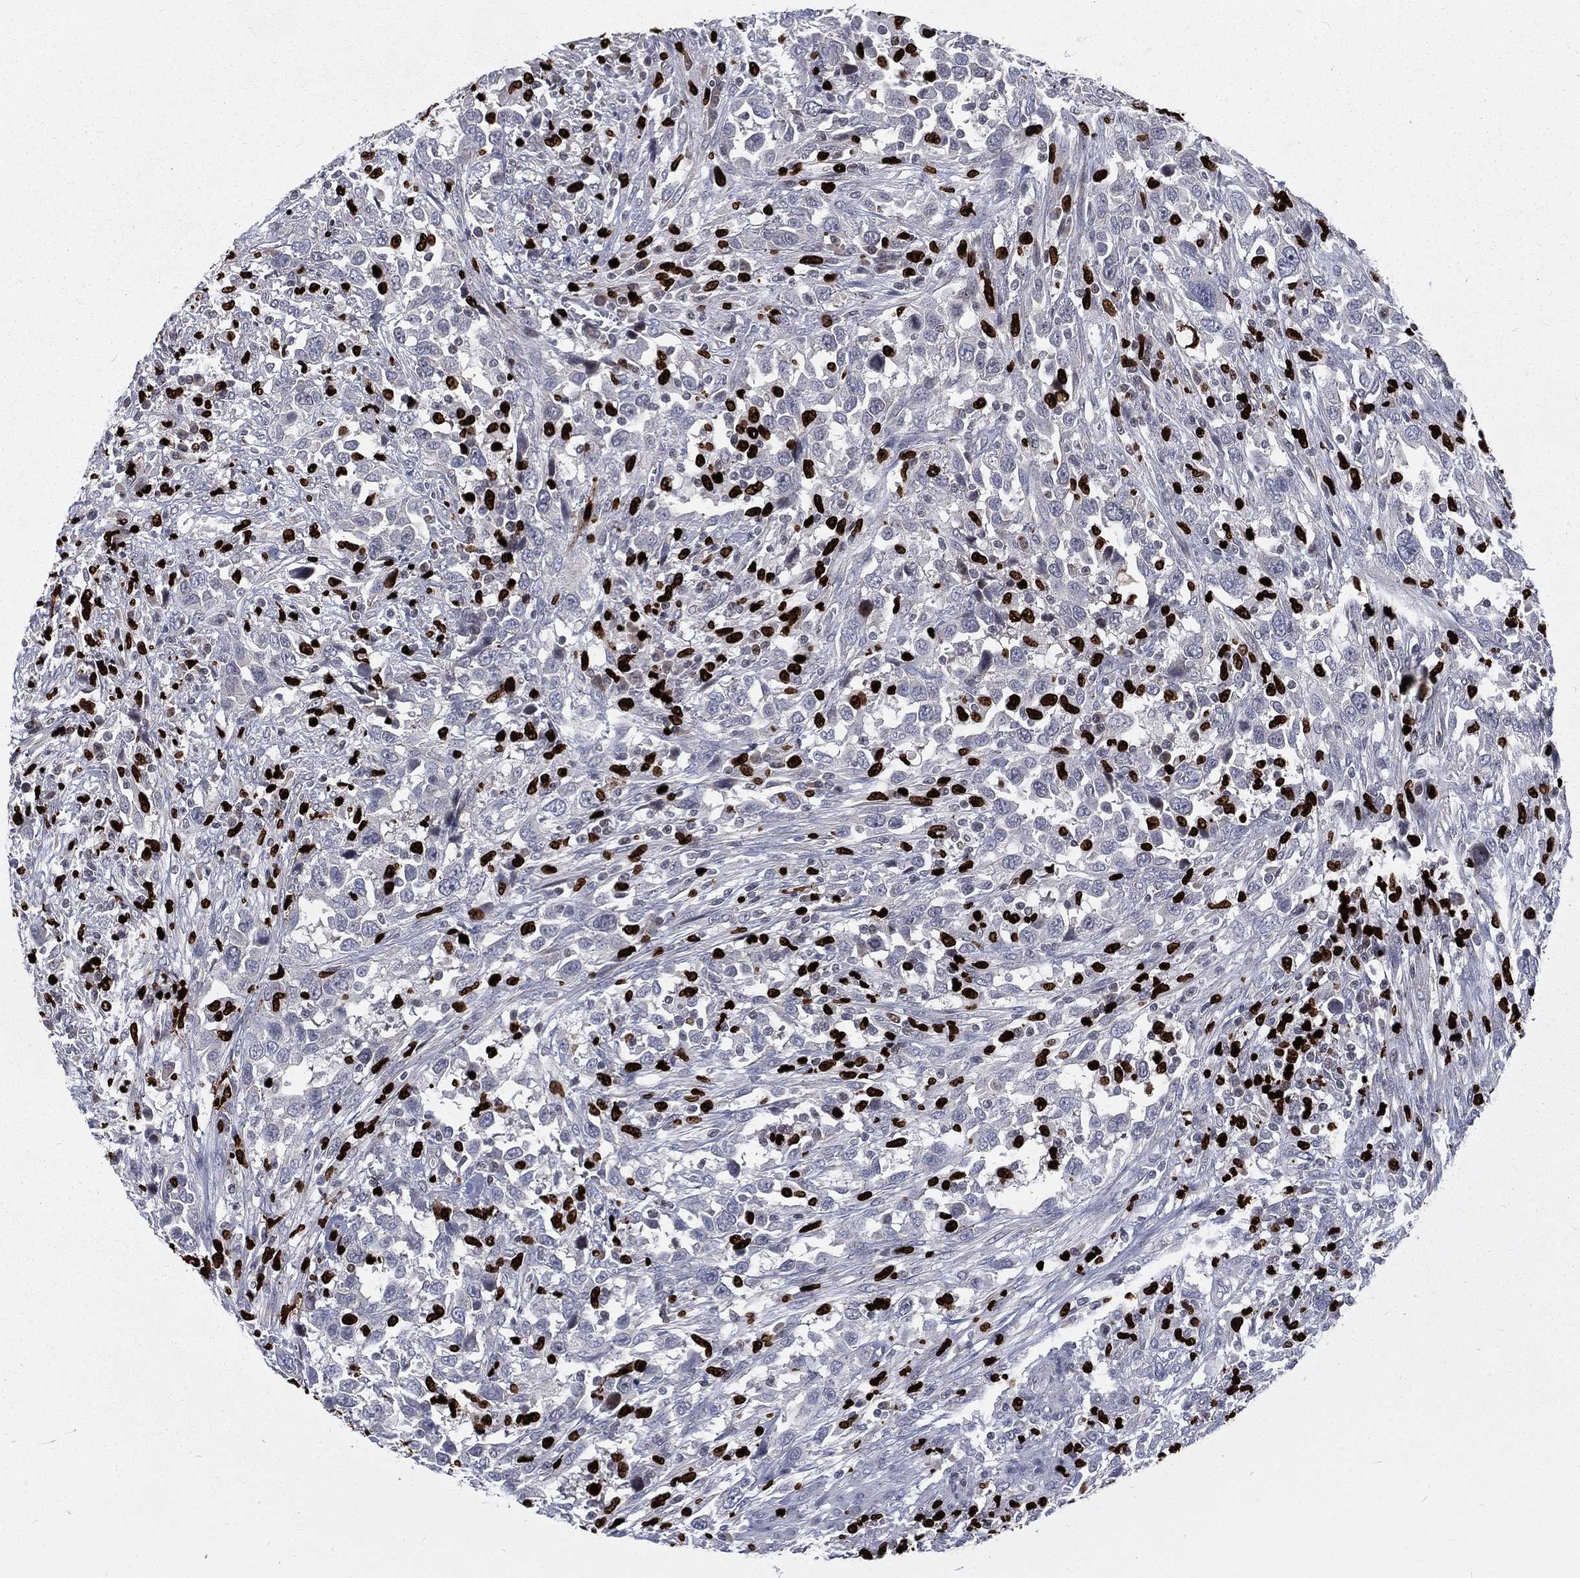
{"staining": {"intensity": "negative", "quantity": "none", "location": "none"}, "tissue": "urothelial cancer", "cell_type": "Tumor cells", "image_type": "cancer", "snomed": [{"axis": "morphology", "description": "Urothelial carcinoma, NOS"}, {"axis": "morphology", "description": "Urothelial carcinoma, High grade"}, {"axis": "topography", "description": "Urinary bladder"}], "caption": "Tumor cells are negative for protein expression in human urothelial cancer. (IHC, brightfield microscopy, high magnification).", "gene": "MNDA", "patient": {"sex": "female", "age": 64}}